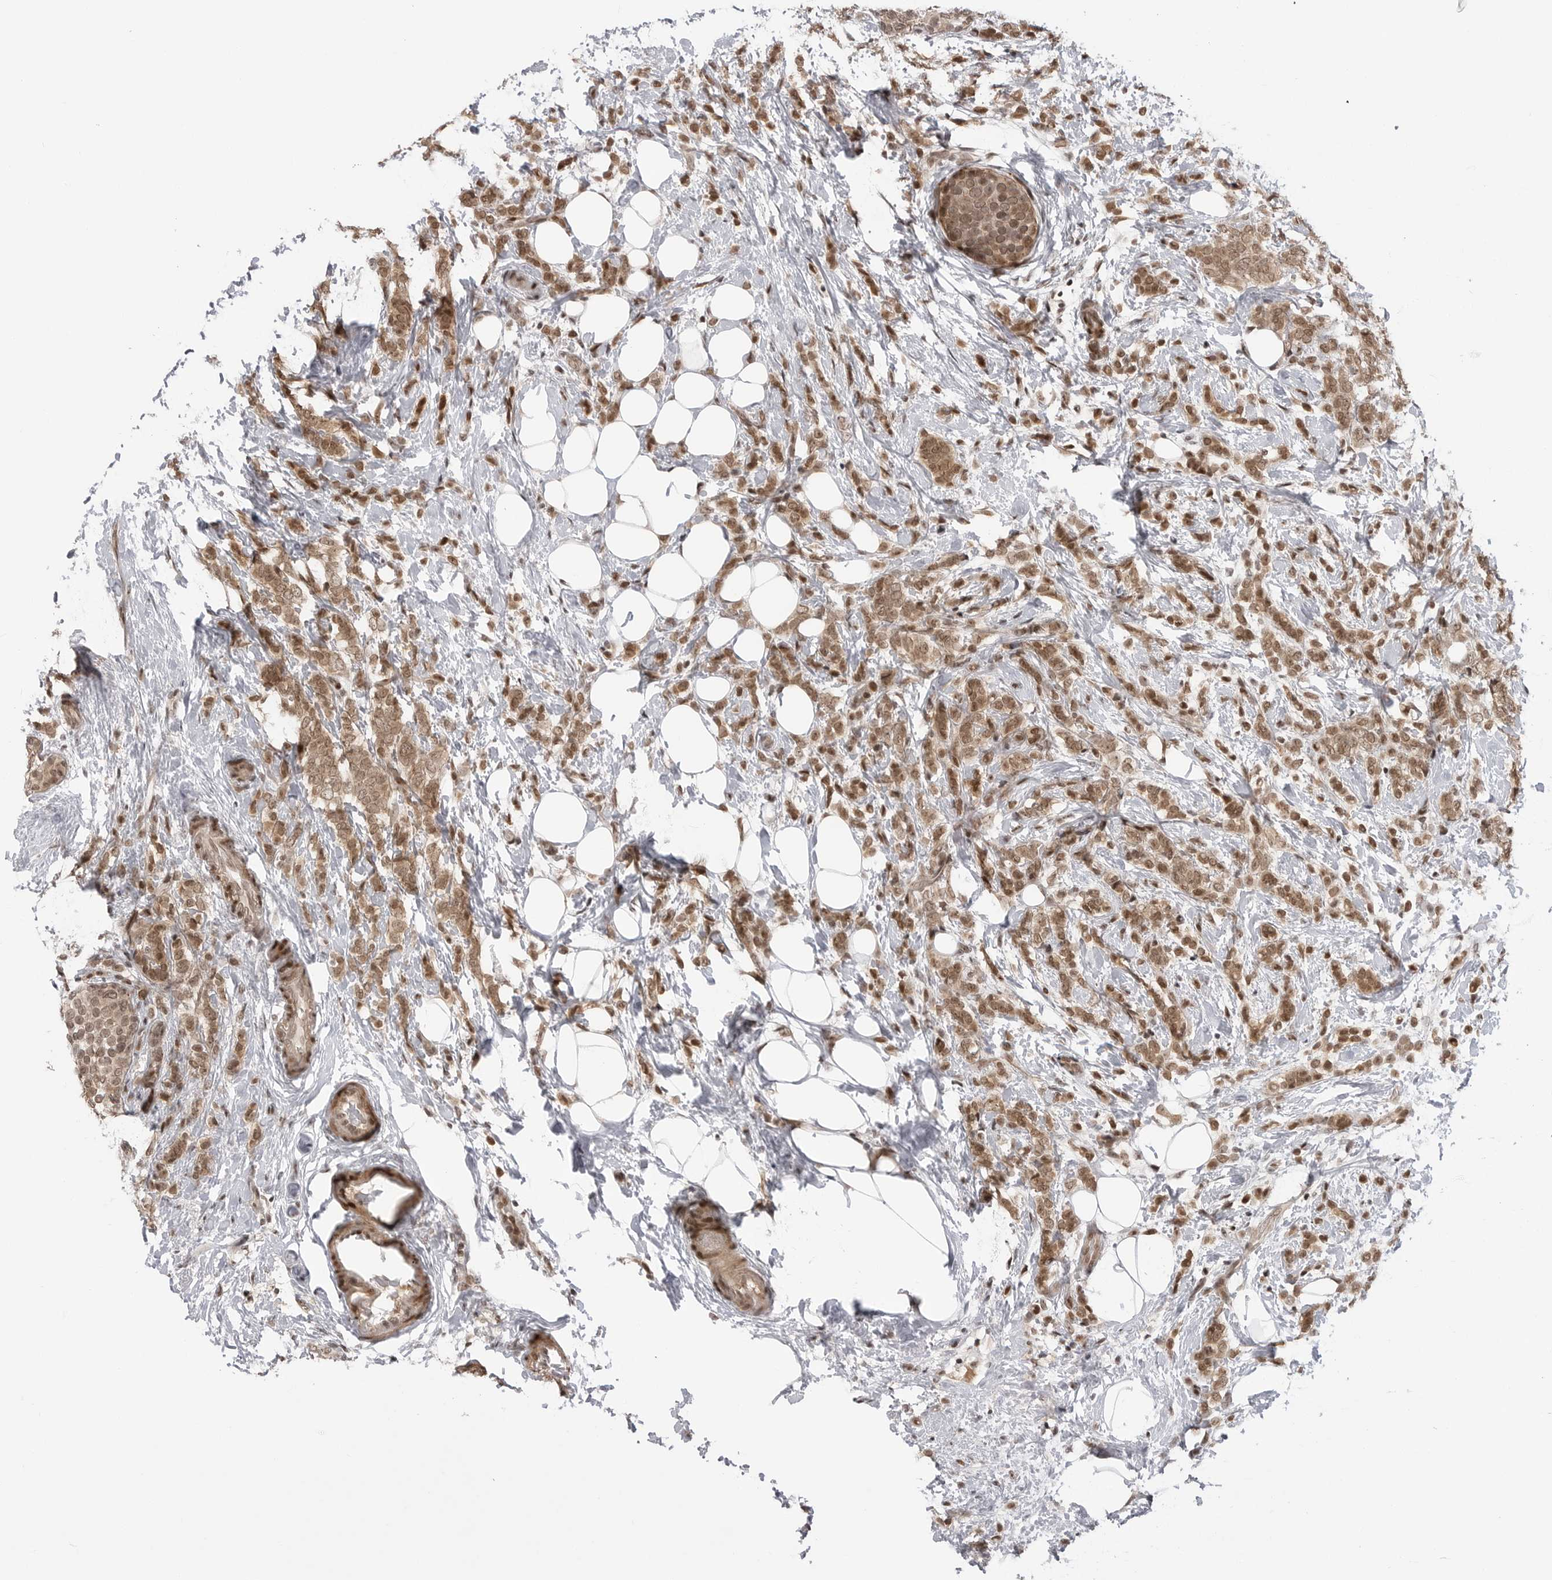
{"staining": {"intensity": "moderate", "quantity": ">75%", "location": "cytoplasmic/membranous,nuclear"}, "tissue": "breast cancer", "cell_type": "Tumor cells", "image_type": "cancer", "snomed": [{"axis": "morphology", "description": "Lobular carcinoma"}, {"axis": "topography", "description": "Breast"}], "caption": "Moderate cytoplasmic/membranous and nuclear protein staining is identified in about >75% of tumor cells in breast lobular carcinoma.", "gene": "TRIM66", "patient": {"sex": "female", "age": 50}}